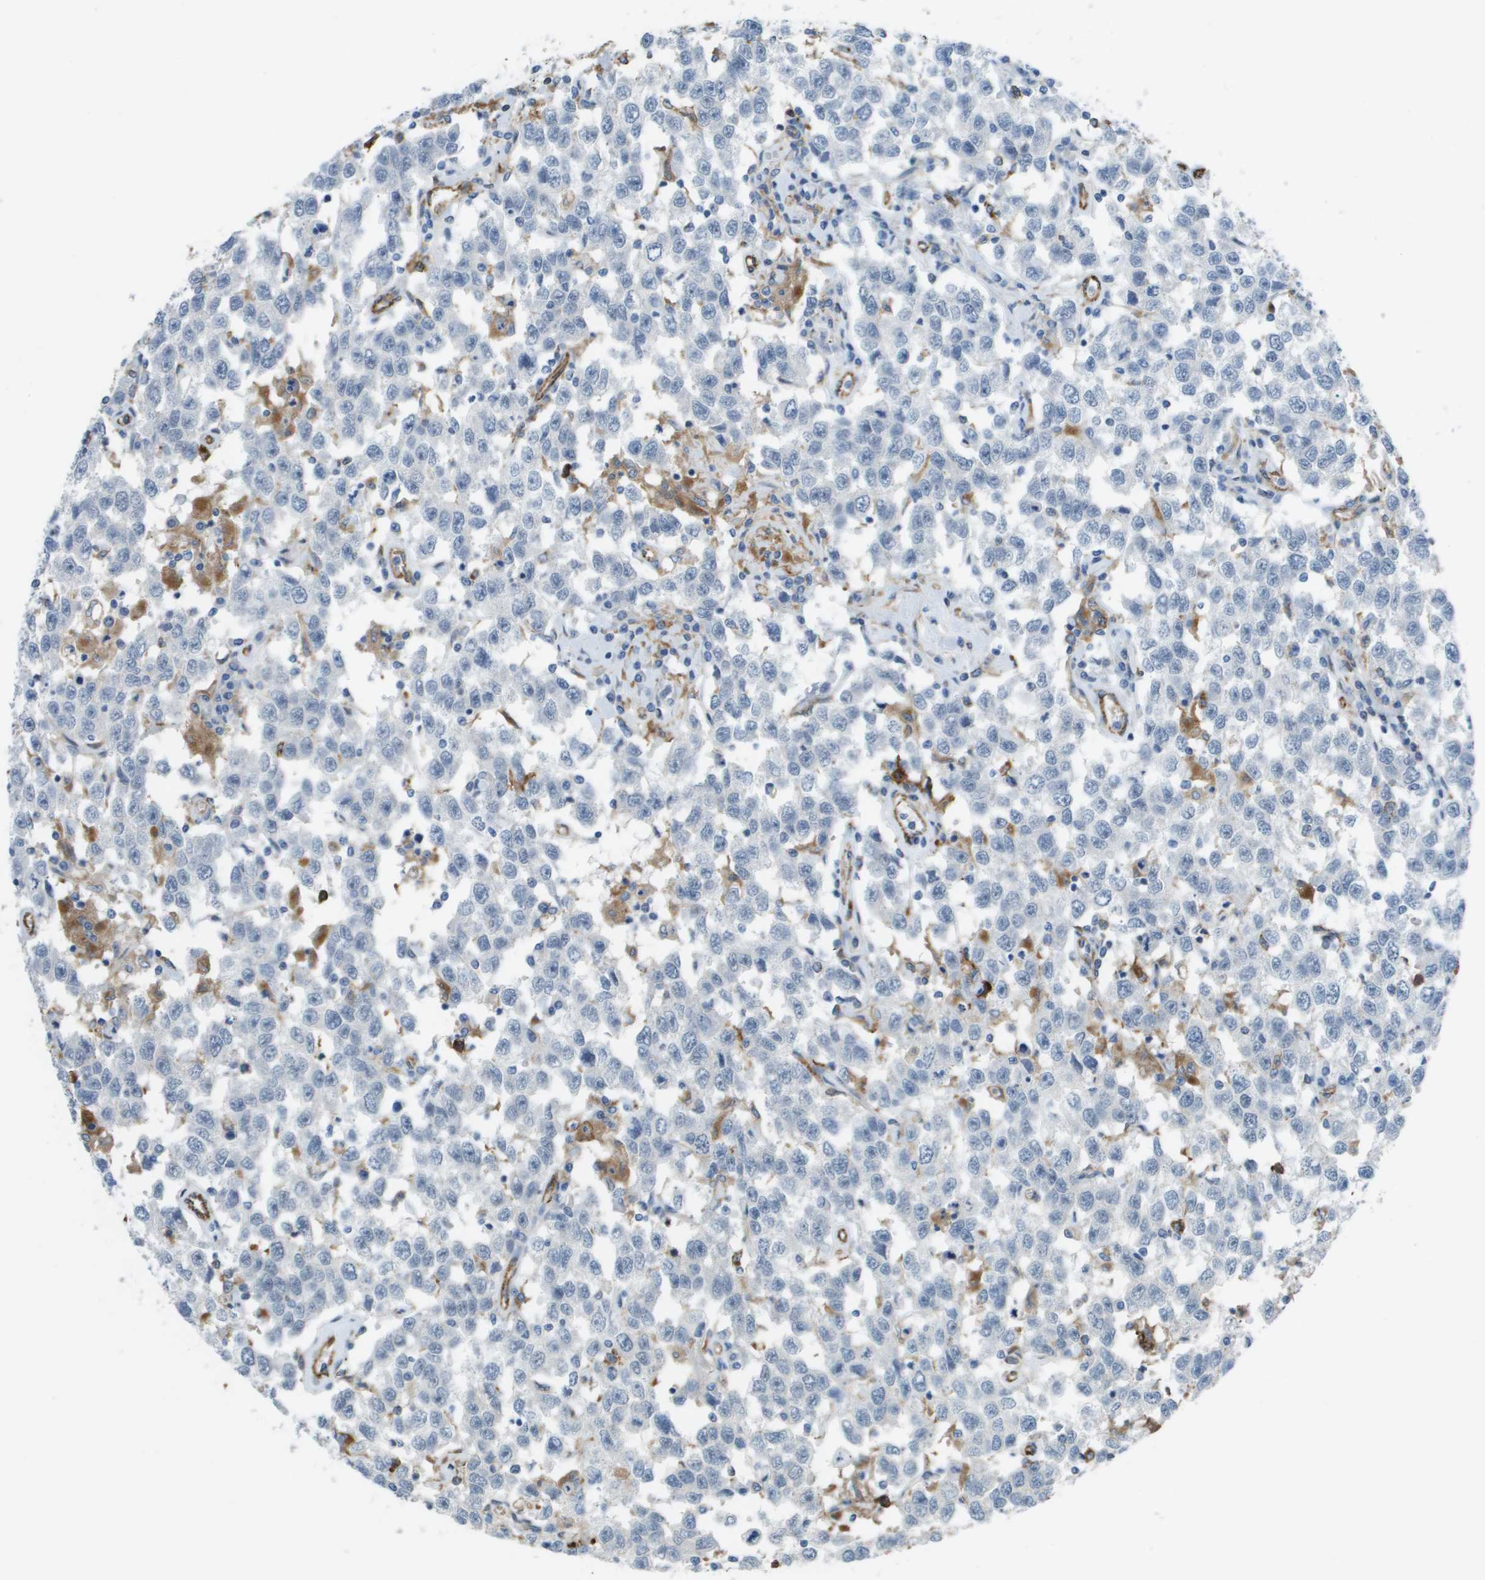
{"staining": {"intensity": "negative", "quantity": "none", "location": "none"}, "tissue": "testis cancer", "cell_type": "Tumor cells", "image_type": "cancer", "snomed": [{"axis": "morphology", "description": "Seminoma, NOS"}, {"axis": "topography", "description": "Testis"}], "caption": "This photomicrograph is of seminoma (testis) stained with immunohistochemistry to label a protein in brown with the nuclei are counter-stained blue. There is no expression in tumor cells. (Immunohistochemistry, brightfield microscopy, high magnification).", "gene": "ZBTB43", "patient": {"sex": "male", "age": 41}}